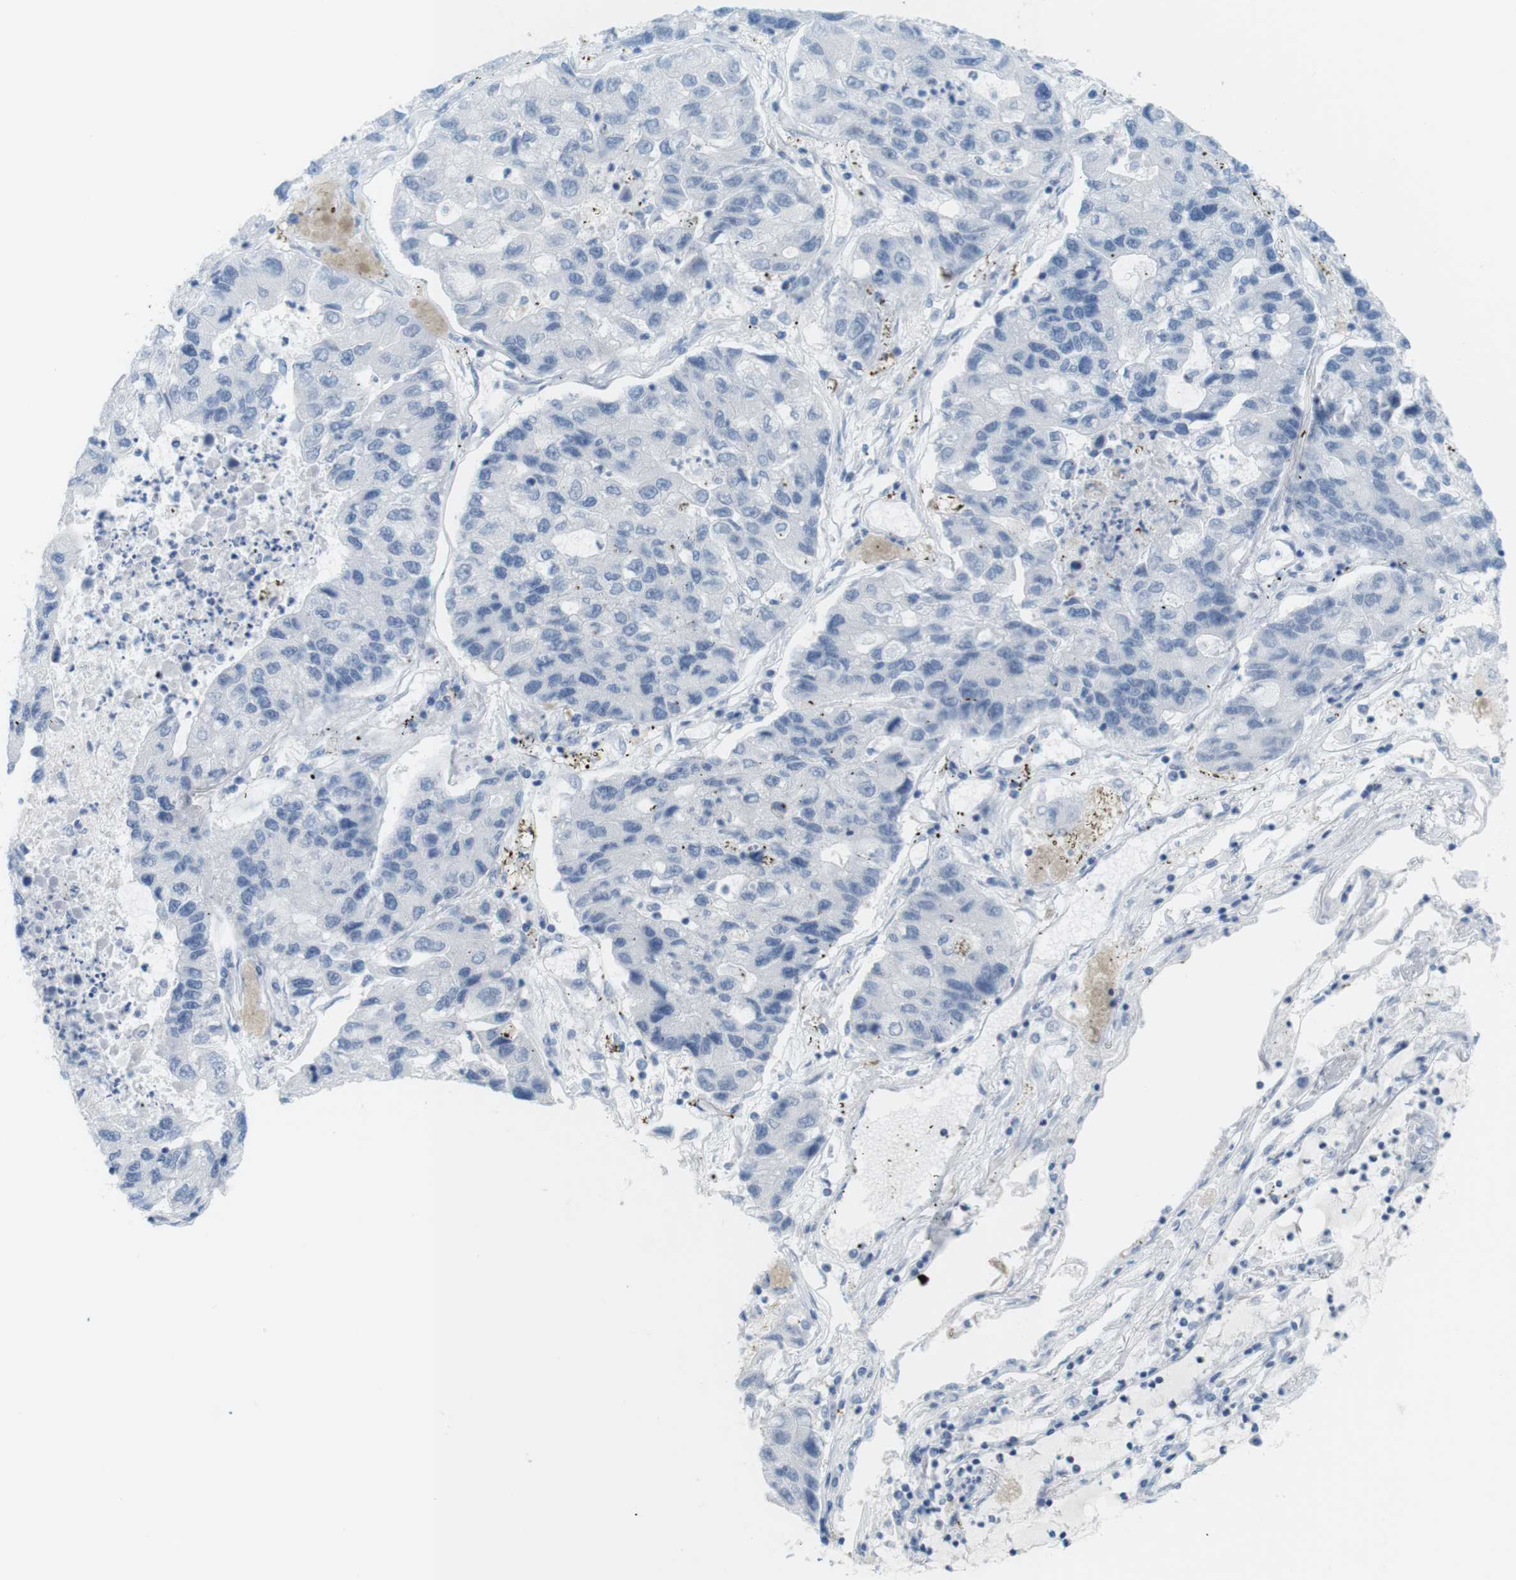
{"staining": {"intensity": "negative", "quantity": "none", "location": "none"}, "tissue": "lung cancer", "cell_type": "Tumor cells", "image_type": "cancer", "snomed": [{"axis": "morphology", "description": "Adenocarcinoma, NOS"}, {"axis": "topography", "description": "Lung"}], "caption": "Adenocarcinoma (lung) was stained to show a protein in brown. There is no significant expression in tumor cells.", "gene": "MYH9", "patient": {"sex": "female", "age": 51}}